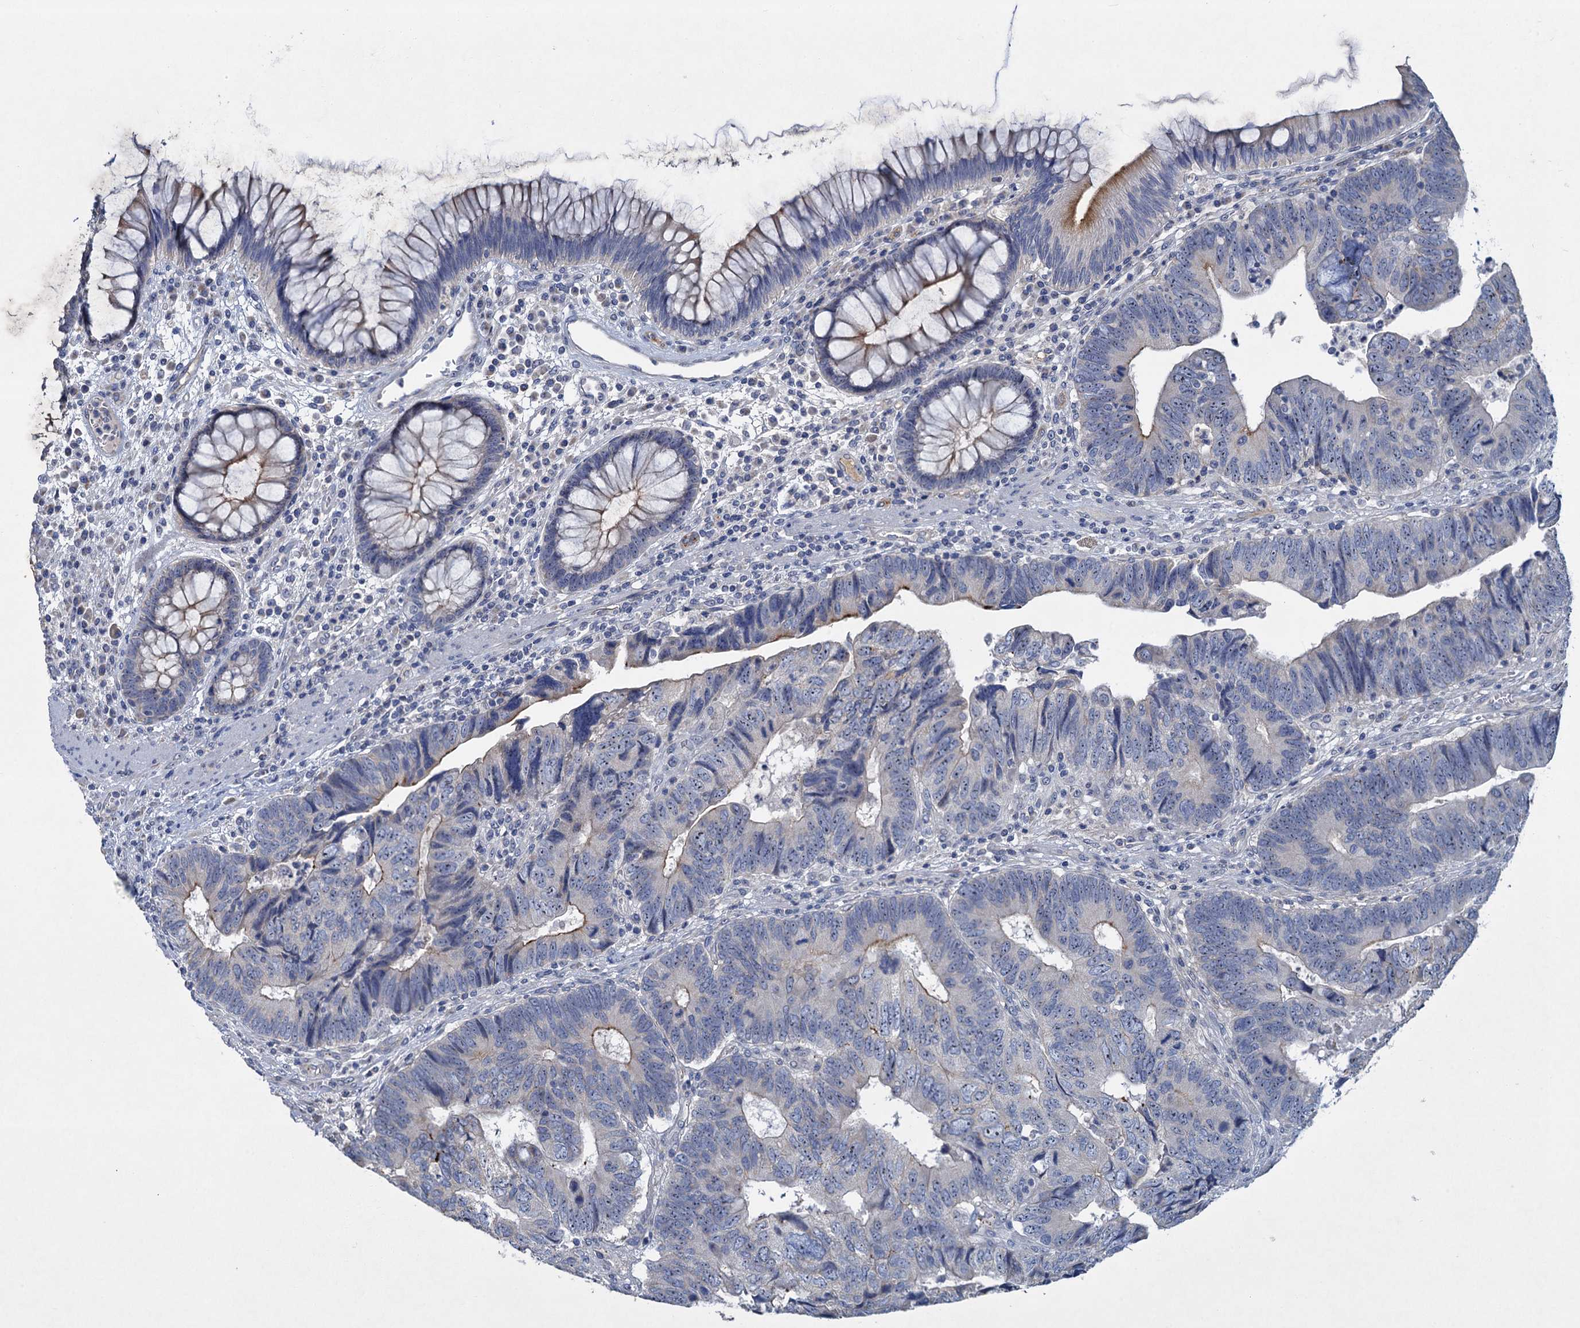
{"staining": {"intensity": "moderate", "quantity": "<25%", "location": "cytoplasmic/membranous"}, "tissue": "colorectal cancer", "cell_type": "Tumor cells", "image_type": "cancer", "snomed": [{"axis": "morphology", "description": "Adenocarcinoma, NOS"}, {"axis": "topography", "description": "Colon"}], "caption": "Human colorectal cancer stained for a protein (brown) shows moderate cytoplasmic/membranous positive positivity in approximately <25% of tumor cells.", "gene": "PLLP", "patient": {"sex": "female", "age": 67}}